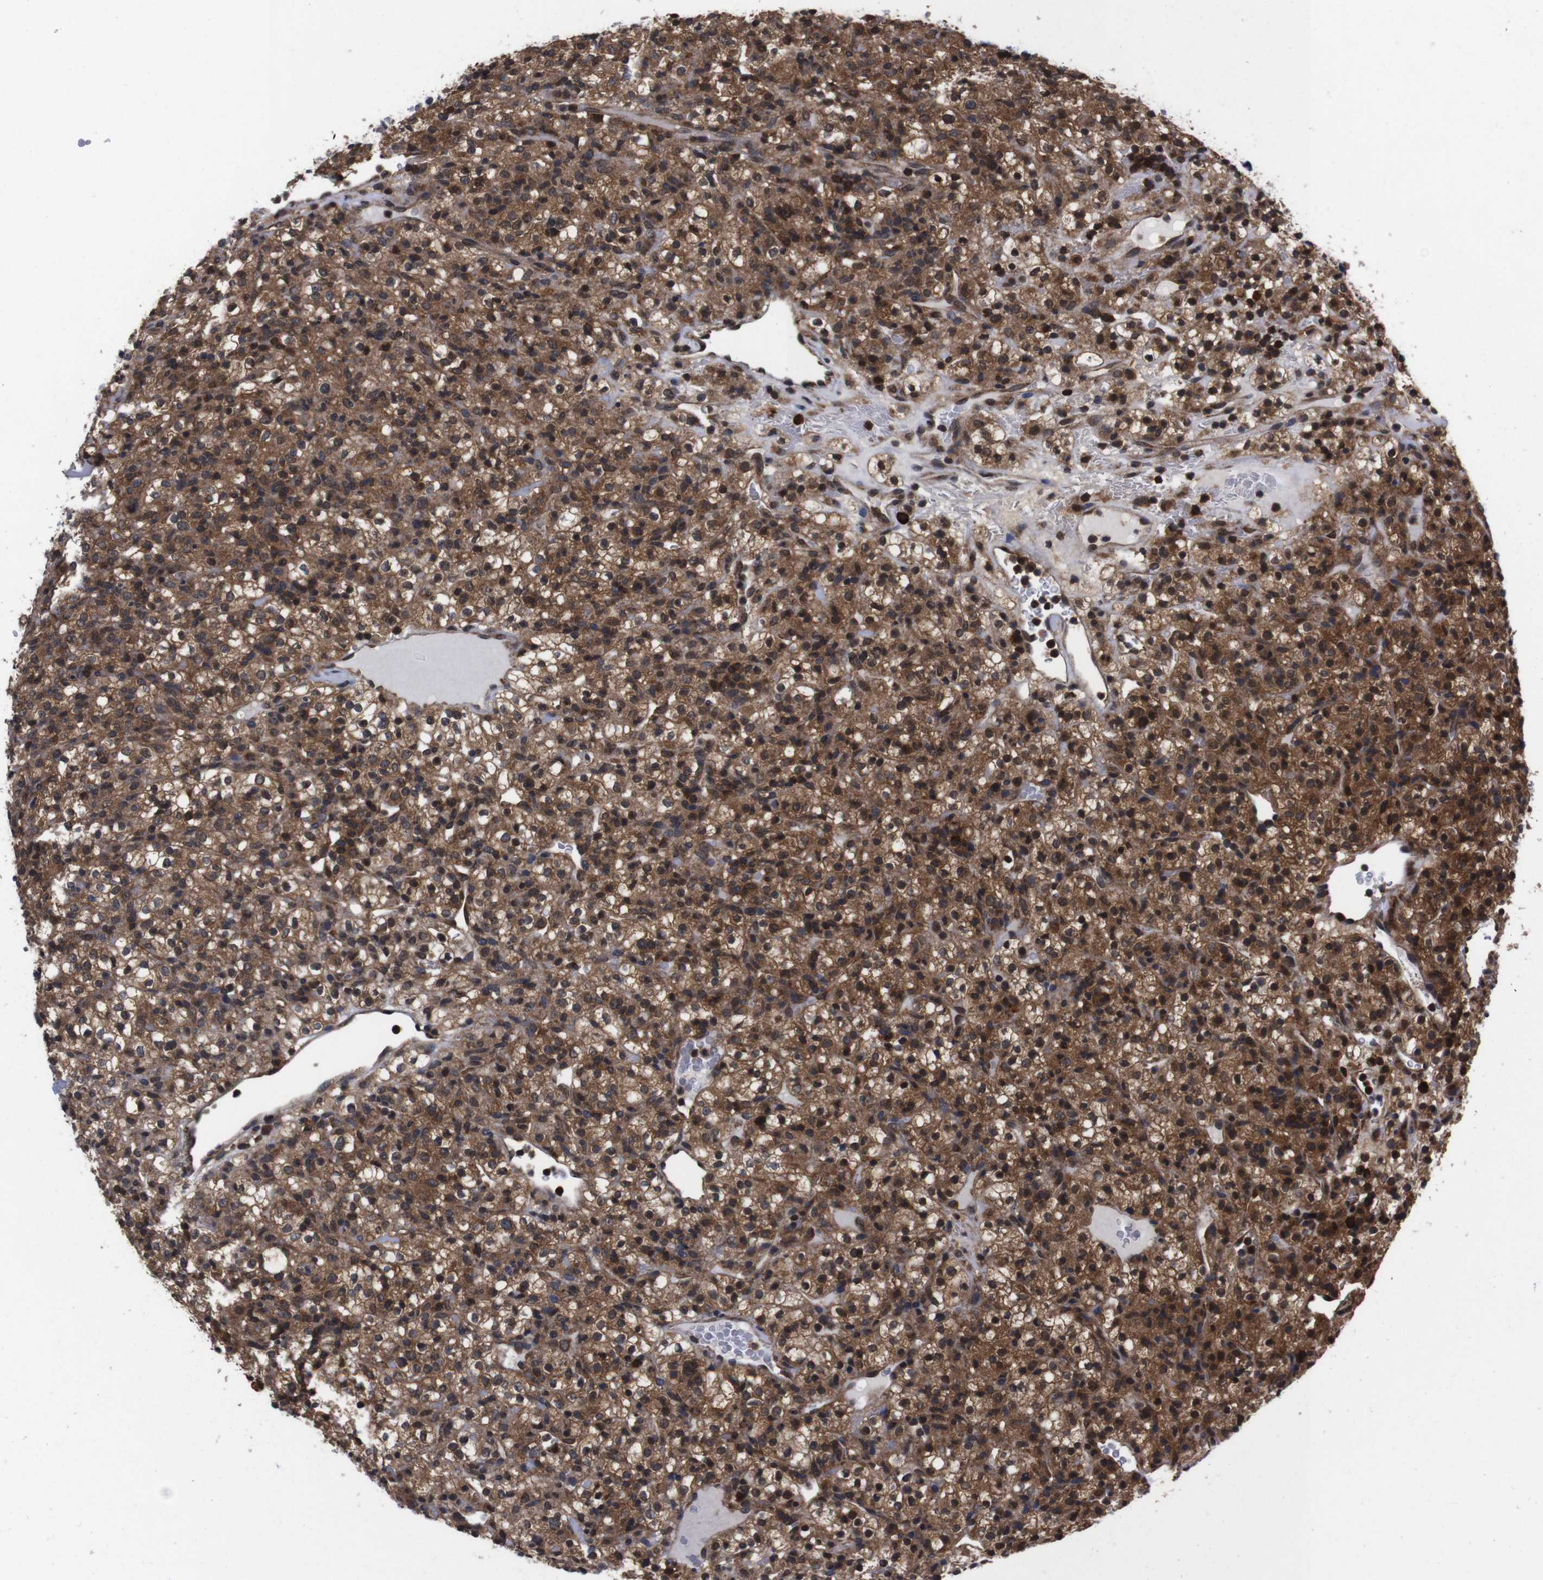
{"staining": {"intensity": "strong", "quantity": ">75%", "location": "cytoplasmic/membranous,nuclear"}, "tissue": "renal cancer", "cell_type": "Tumor cells", "image_type": "cancer", "snomed": [{"axis": "morphology", "description": "Normal tissue, NOS"}, {"axis": "morphology", "description": "Adenocarcinoma, NOS"}, {"axis": "topography", "description": "Kidney"}], "caption": "Immunohistochemical staining of human renal adenocarcinoma displays high levels of strong cytoplasmic/membranous and nuclear protein expression in about >75% of tumor cells. (Brightfield microscopy of DAB IHC at high magnification).", "gene": "UBQLN2", "patient": {"sex": "female", "age": 72}}